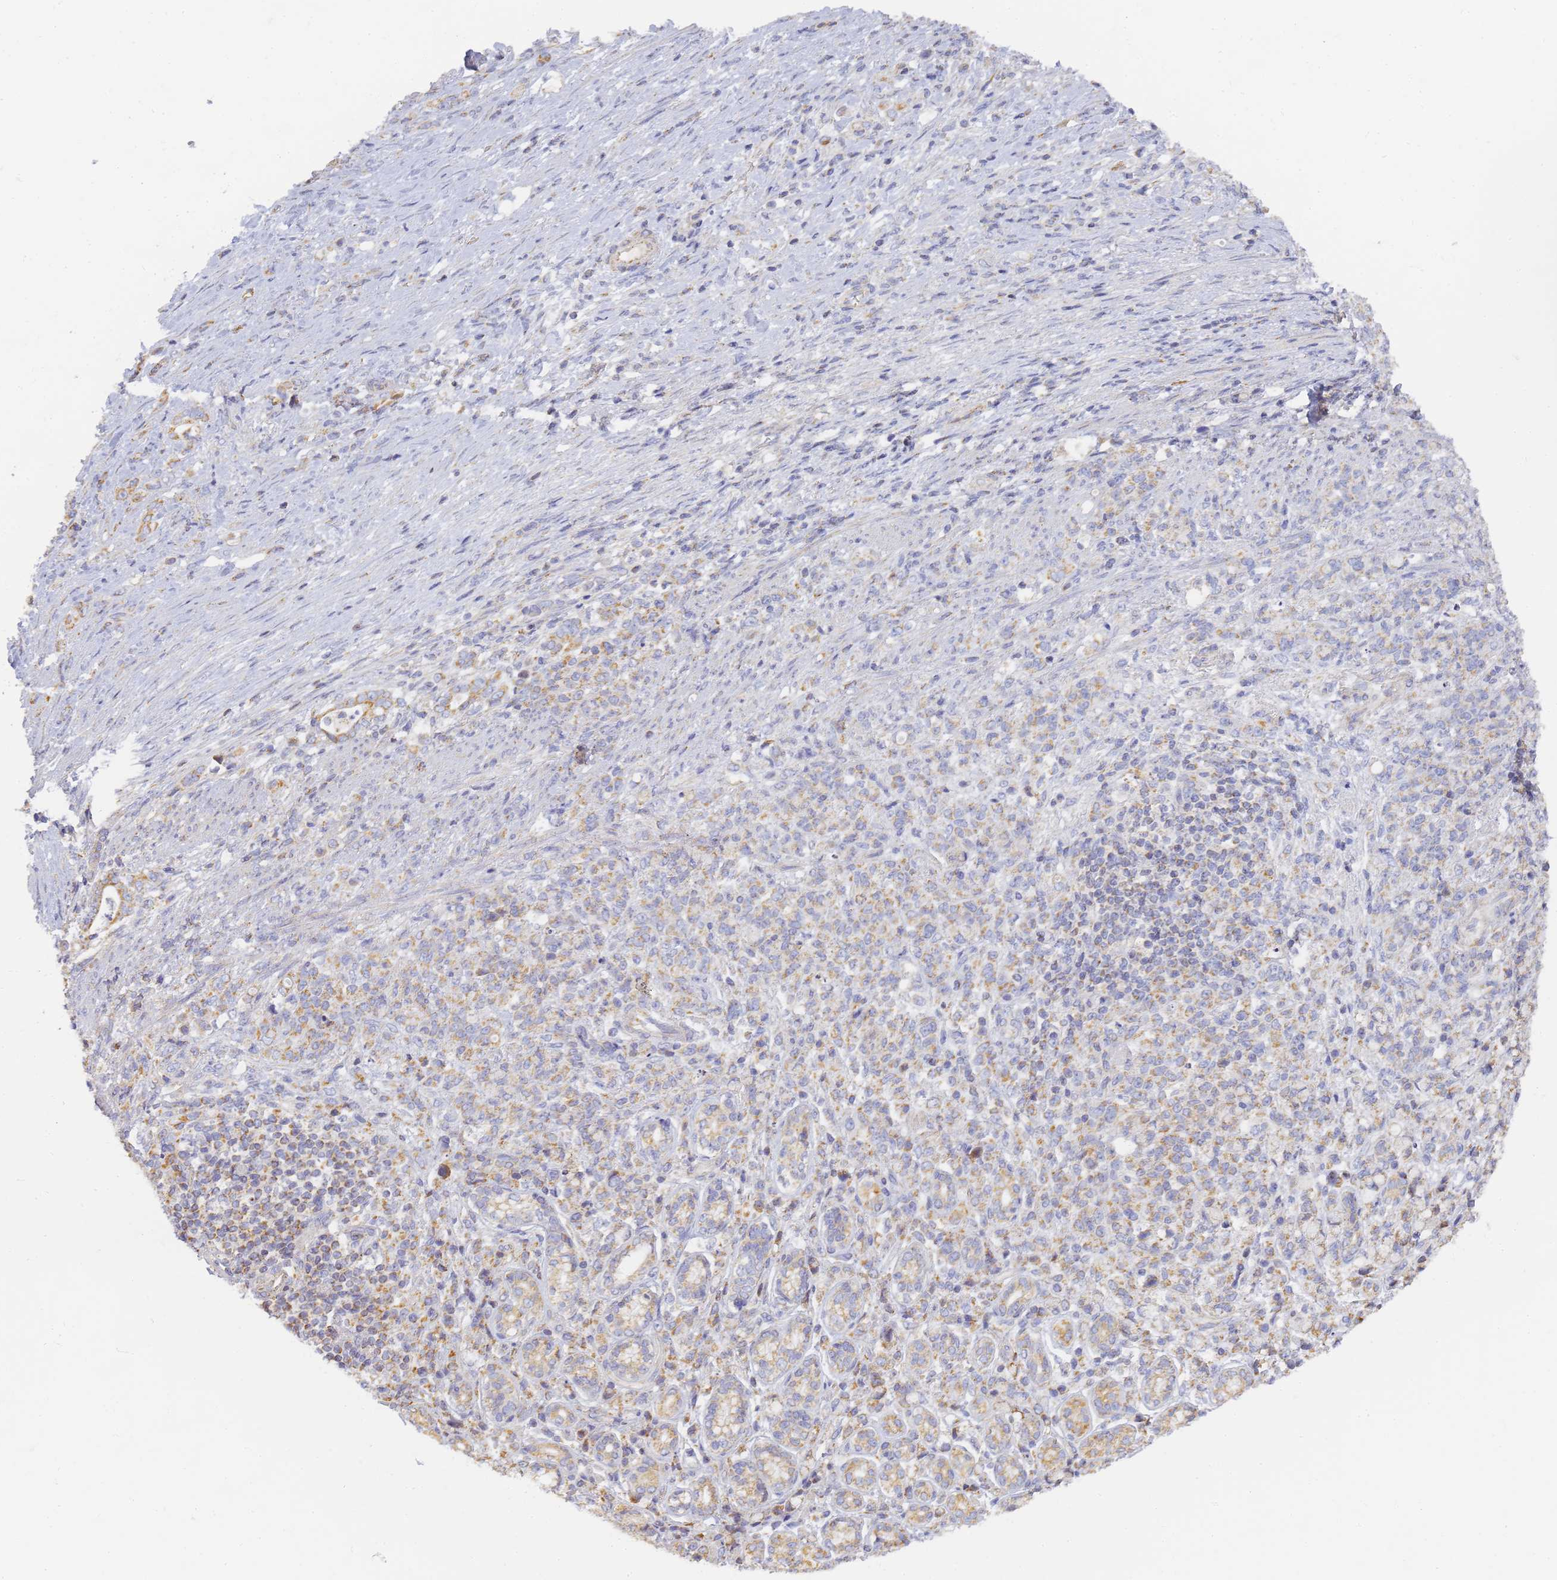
{"staining": {"intensity": "moderate", "quantity": "25%-75%", "location": "cytoplasmic/membranous"}, "tissue": "stomach cancer", "cell_type": "Tumor cells", "image_type": "cancer", "snomed": [{"axis": "morphology", "description": "Adenocarcinoma, NOS"}, {"axis": "topography", "description": "Stomach"}], "caption": "There is medium levels of moderate cytoplasmic/membranous expression in tumor cells of adenocarcinoma (stomach), as demonstrated by immunohistochemical staining (brown color).", "gene": "UTP23", "patient": {"sex": "female", "age": 79}}